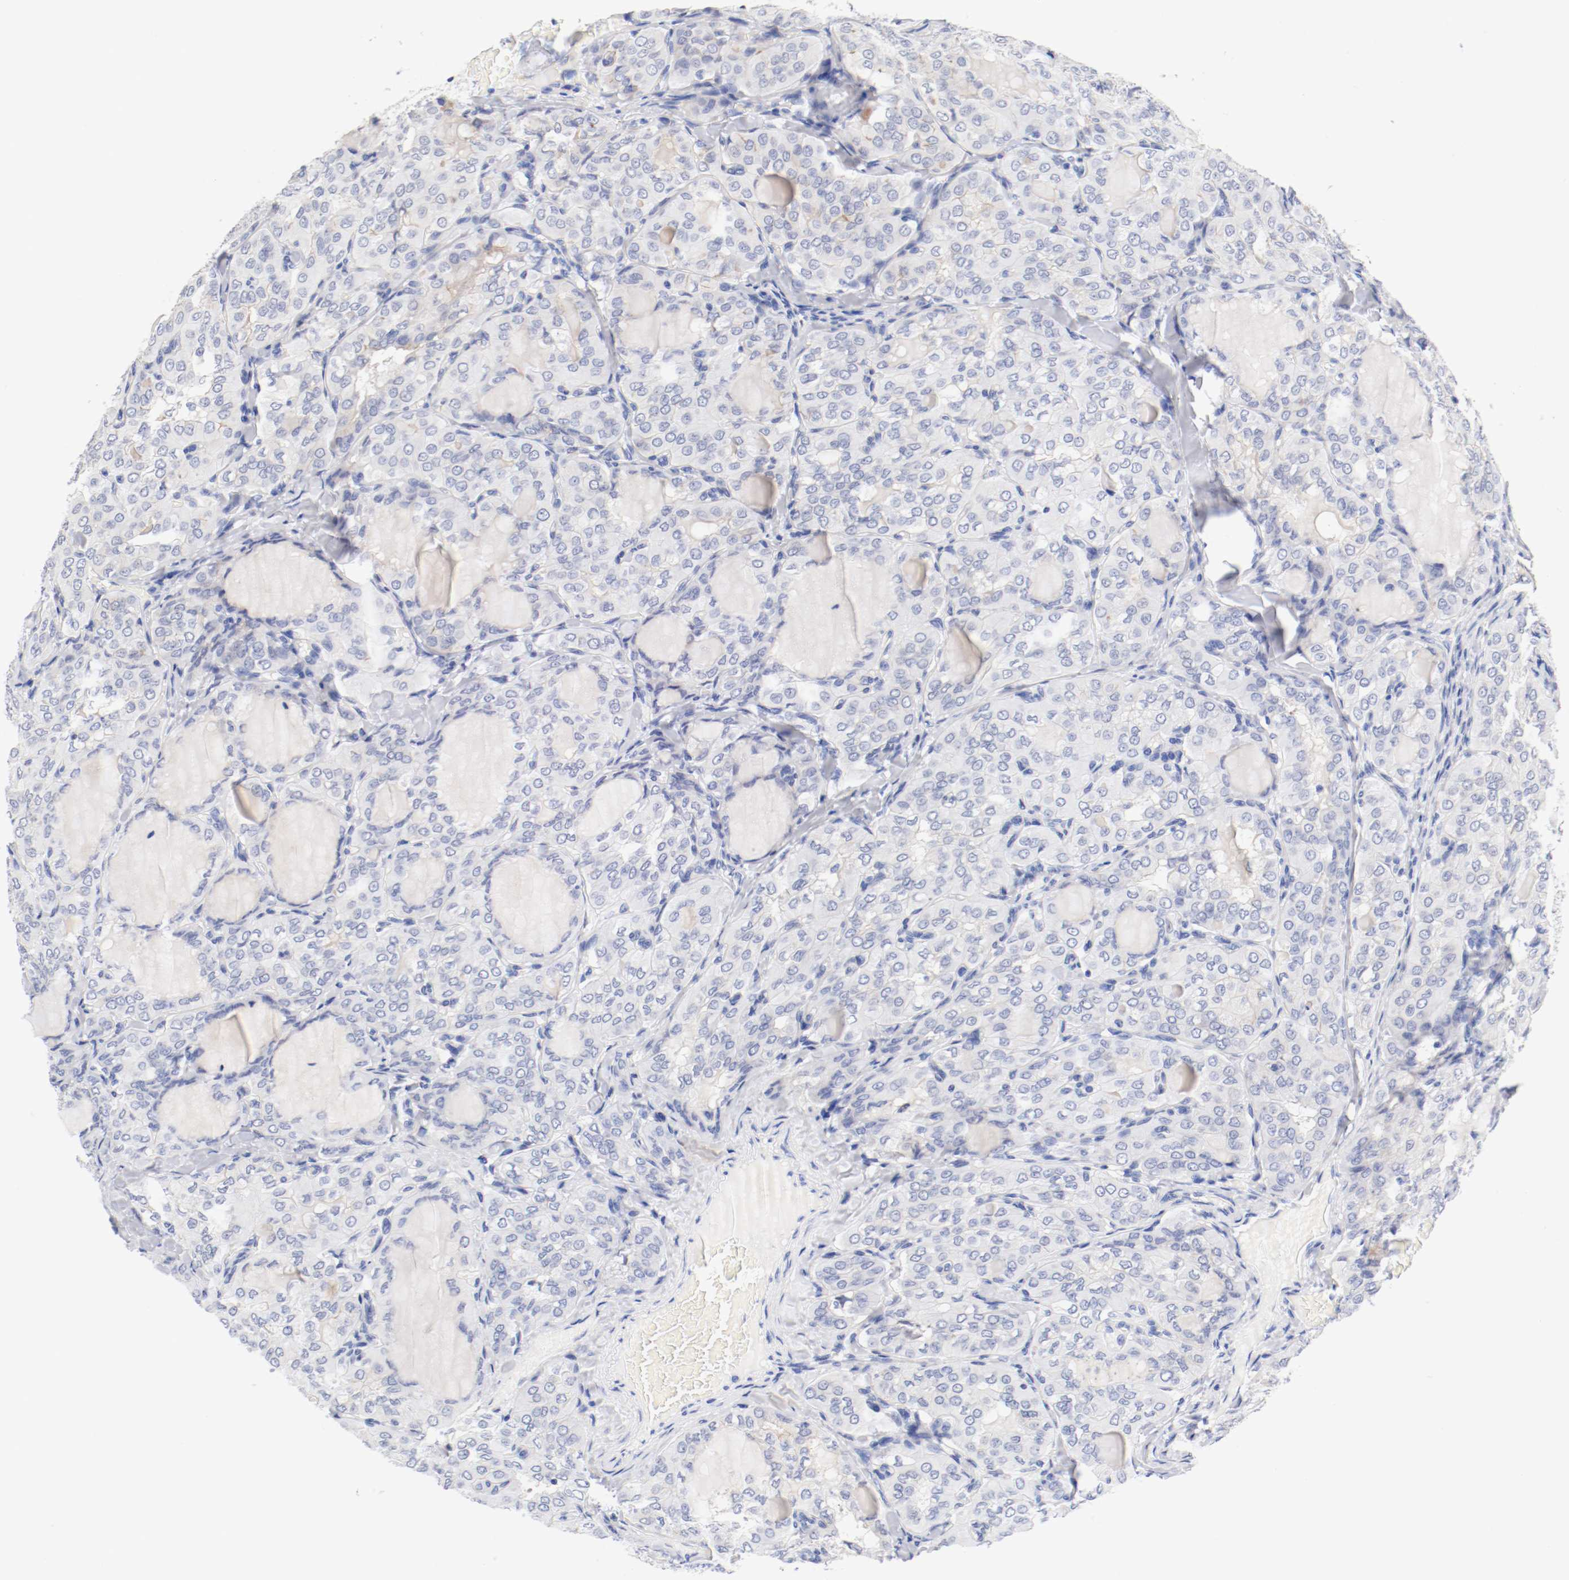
{"staining": {"intensity": "negative", "quantity": "none", "location": "none"}, "tissue": "thyroid cancer", "cell_type": "Tumor cells", "image_type": "cancer", "snomed": [{"axis": "morphology", "description": "Papillary adenocarcinoma, NOS"}, {"axis": "topography", "description": "Thyroid gland"}], "caption": "Immunohistochemistry of thyroid papillary adenocarcinoma exhibits no staining in tumor cells. Brightfield microscopy of IHC stained with DAB (3,3'-diaminobenzidine) (brown) and hematoxylin (blue), captured at high magnification.", "gene": "HOMER1", "patient": {"sex": "male", "age": 20}}